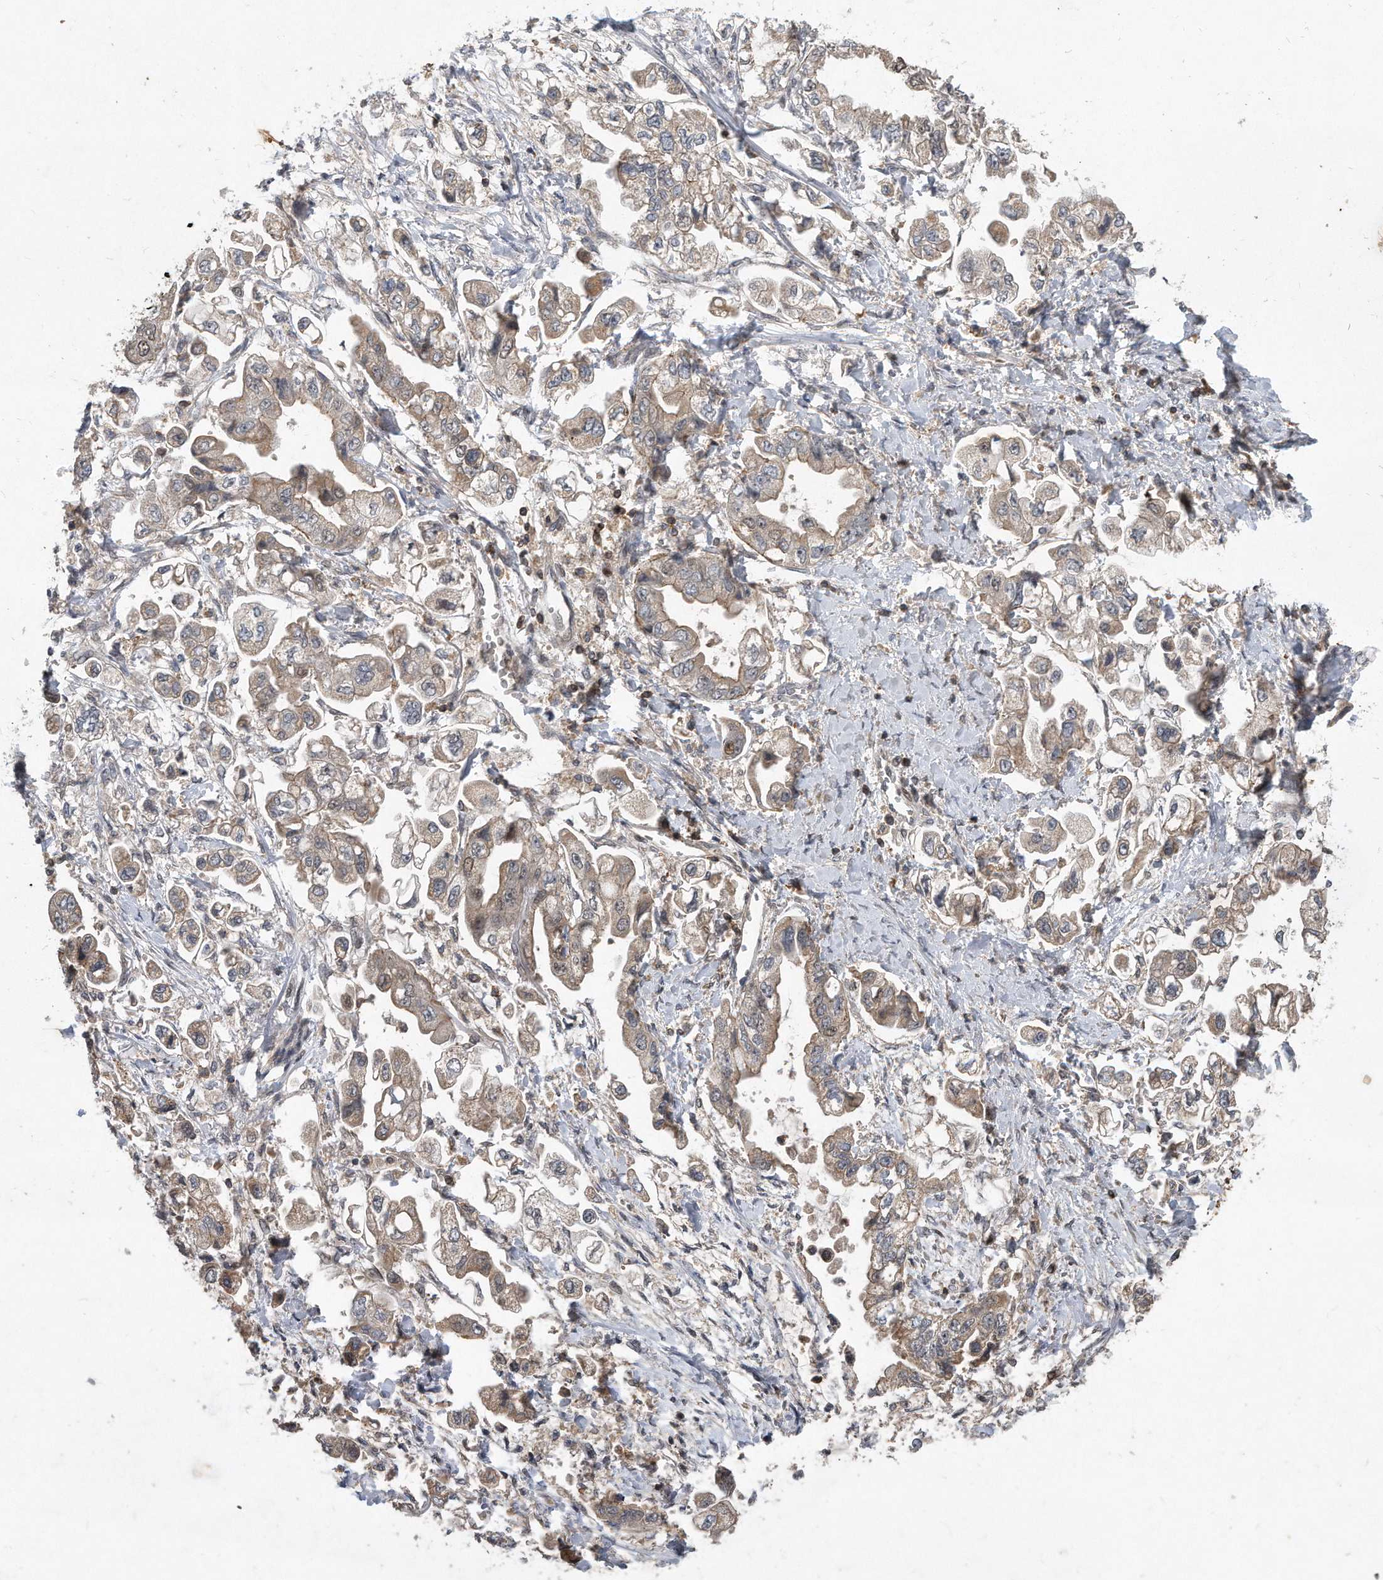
{"staining": {"intensity": "weak", "quantity": ">75%", "location": "cytoplasmic/membranous"}, "tissue": "stomach cancer", "cell_type": "Tumor cells", "image_type": "cancer", "snomed": [{"axis": "morphology", "description": "Adenocarcinoma, NOS"}, {"axis": "topography", "description": "Stomach"}], "caption": "Brown immunohistochemical staining in human stomach cancer exhibits weak cytoplasmic/membranous staining in approximately >75% of tumor cells. Nuclei are stained in blue.", "gene": "PGBD2", "patient": {"sex": "male", "age": 62}}